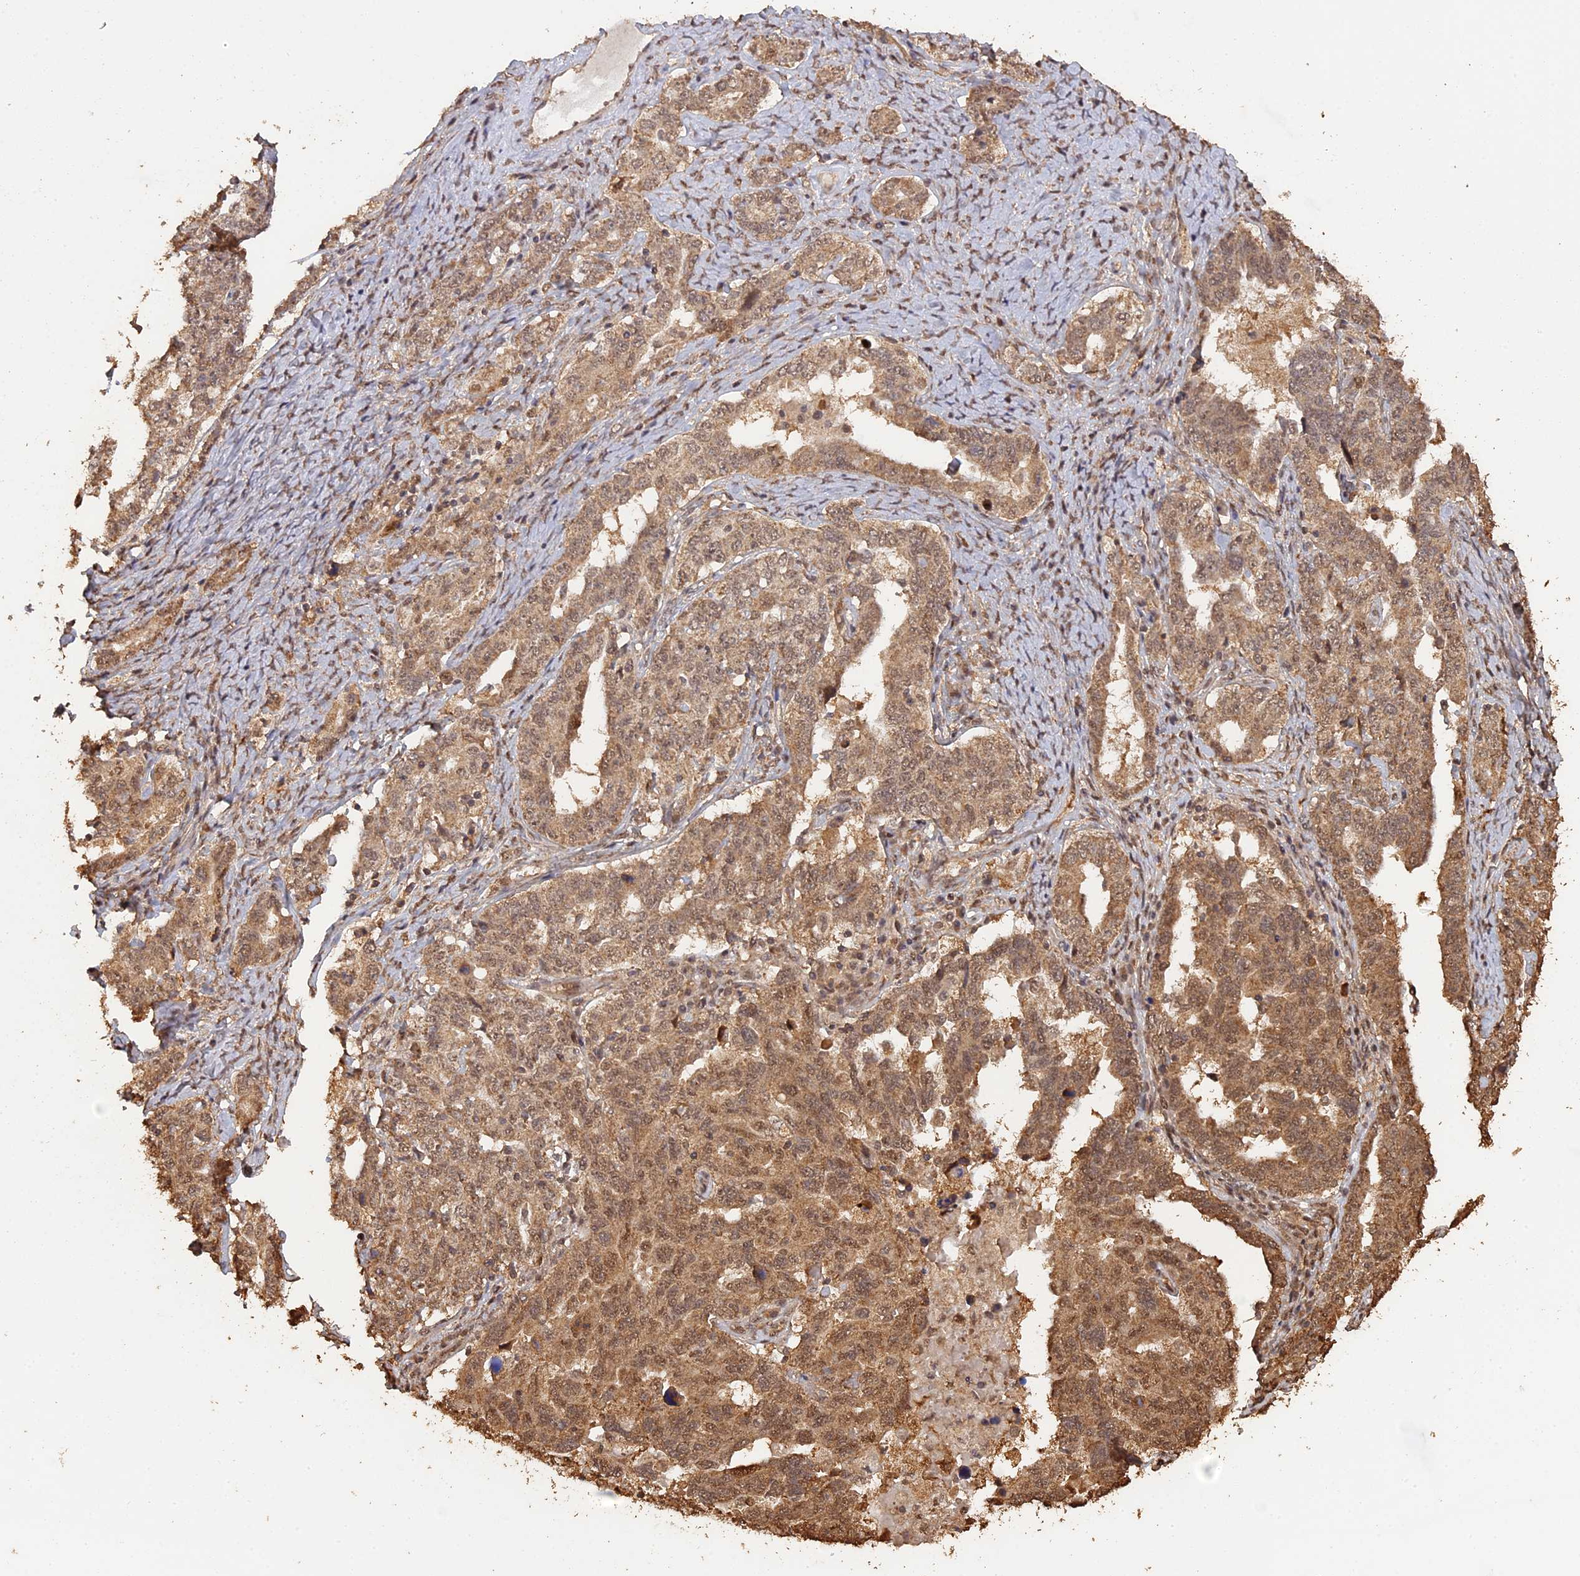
{"staining": {"intensity": "moderate", "quantity": ">75%", "location": "cytoplasmic/membranous,nuclear"}, "tissue": "ovarian cancer", "cell_type": "Tumor cells", "image_type": "cancer", "snomed": [{"axis": "morphology", "description": "Carcinoma, endometroid"}, {"axis": "topography", "description": "Ovary"}], "caption": "This micrograph demonstrates immunohistochemistry (IHC) staining of endometroid carcinoma (ovarian), with medium moderate cytoplasmic/membranous and nuclear positivity in about >75% of tumor cells.", "gene": "PSMC6", "patient": {"sex": "female", "age": 62}}